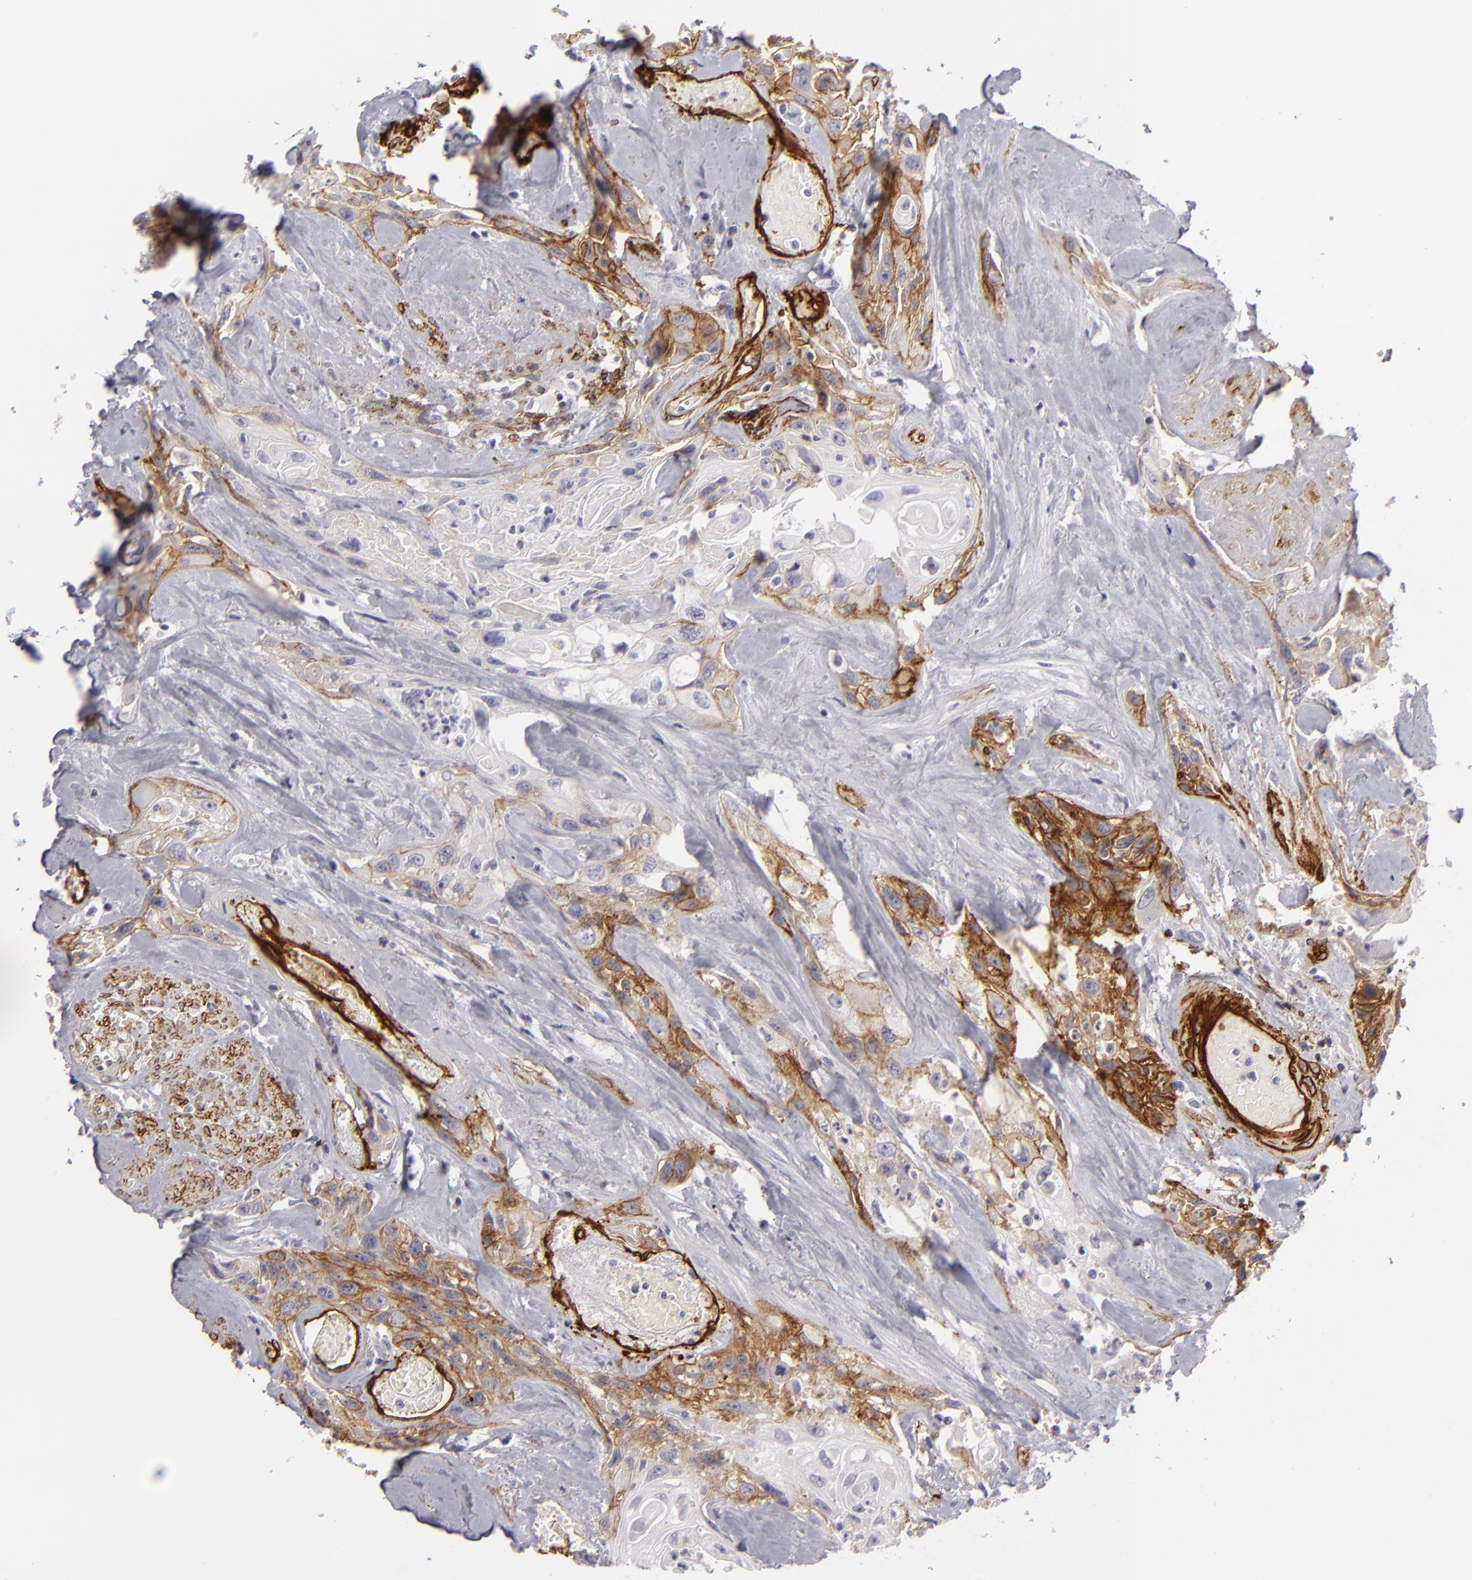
{"staining": {"intensity": "moderate", "quantity": "25%-75%", "location": "cytoplasmic/membranous"}, "tissue": "urothelial cancer", "cell_type": "Tumor cells", "image_type": "cancer", "snomed": [{"axis": "morphology", "description": "Urothelial carcinoma, High grade"}, {"axis": "topography", "description": "Urinary bladder"}], "caption": "Moderate cytoplasmic/membranous staining for a protein is appreciated in approximately 25%-75% of tumor cells of high-grade urothelial carcinoma using immunohistochemistry.", "gene": "MCAM", "patient": {"sex": "female", "age": 84}}